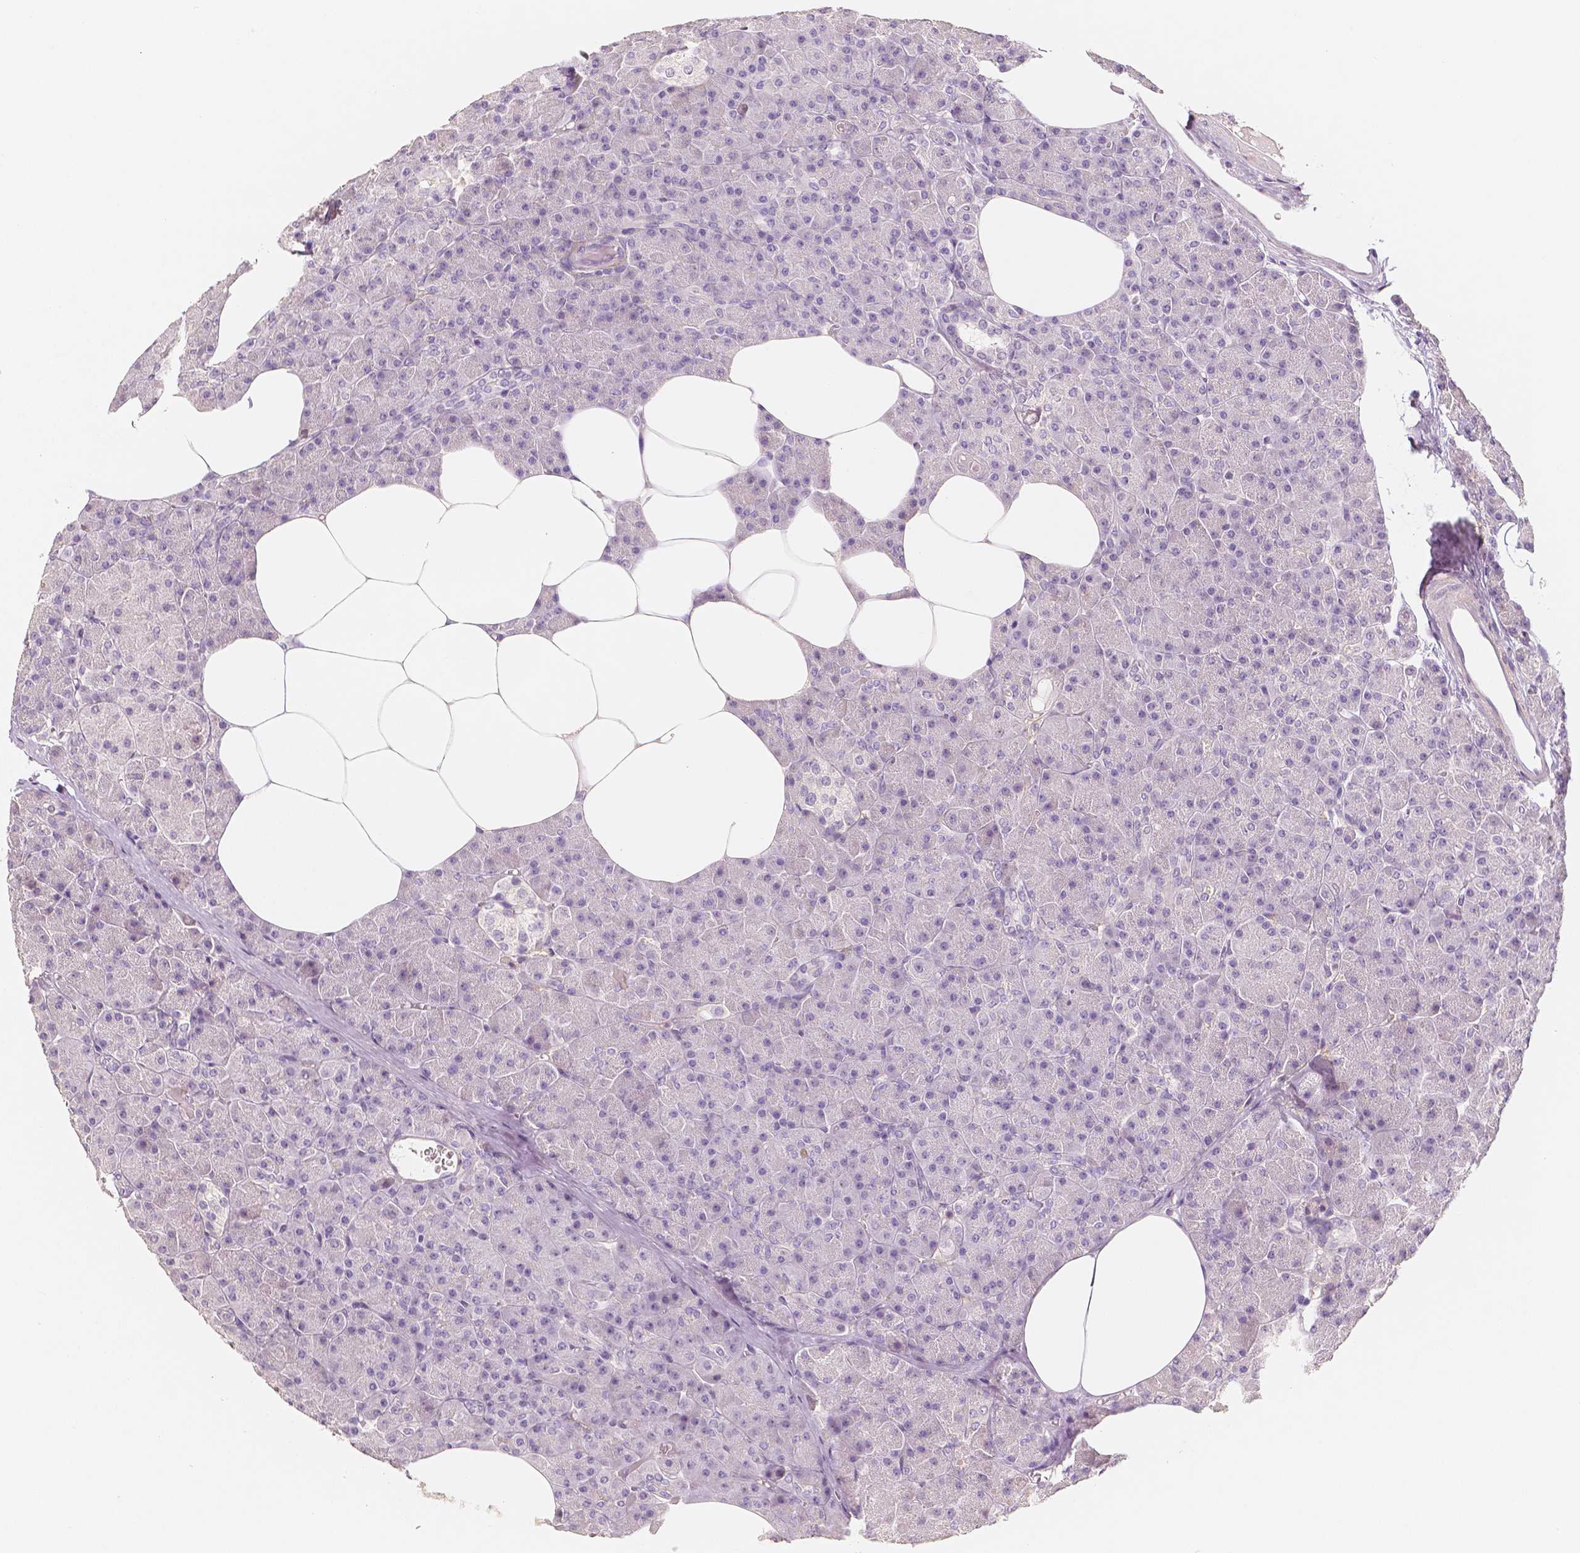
{"staining": {"intensity": "negative", "quantity": "none", "location": "none"}, "tissue": "pancreas", "cell_type": "Exocrine glandular cells", "image_type": "normal", "snomed": [{"axis": "morphology", "description": "Normal tissue, NOS"}, {"axis": "topography", "description": "Pancreas"}], "caption": "An immunohistochemistry image of unremarkable pancreas is shown. There is no staining in exocrine glandular cells of pancreas.", "gene": "THY1", "patient": {"sex": "female", "age": 45}}